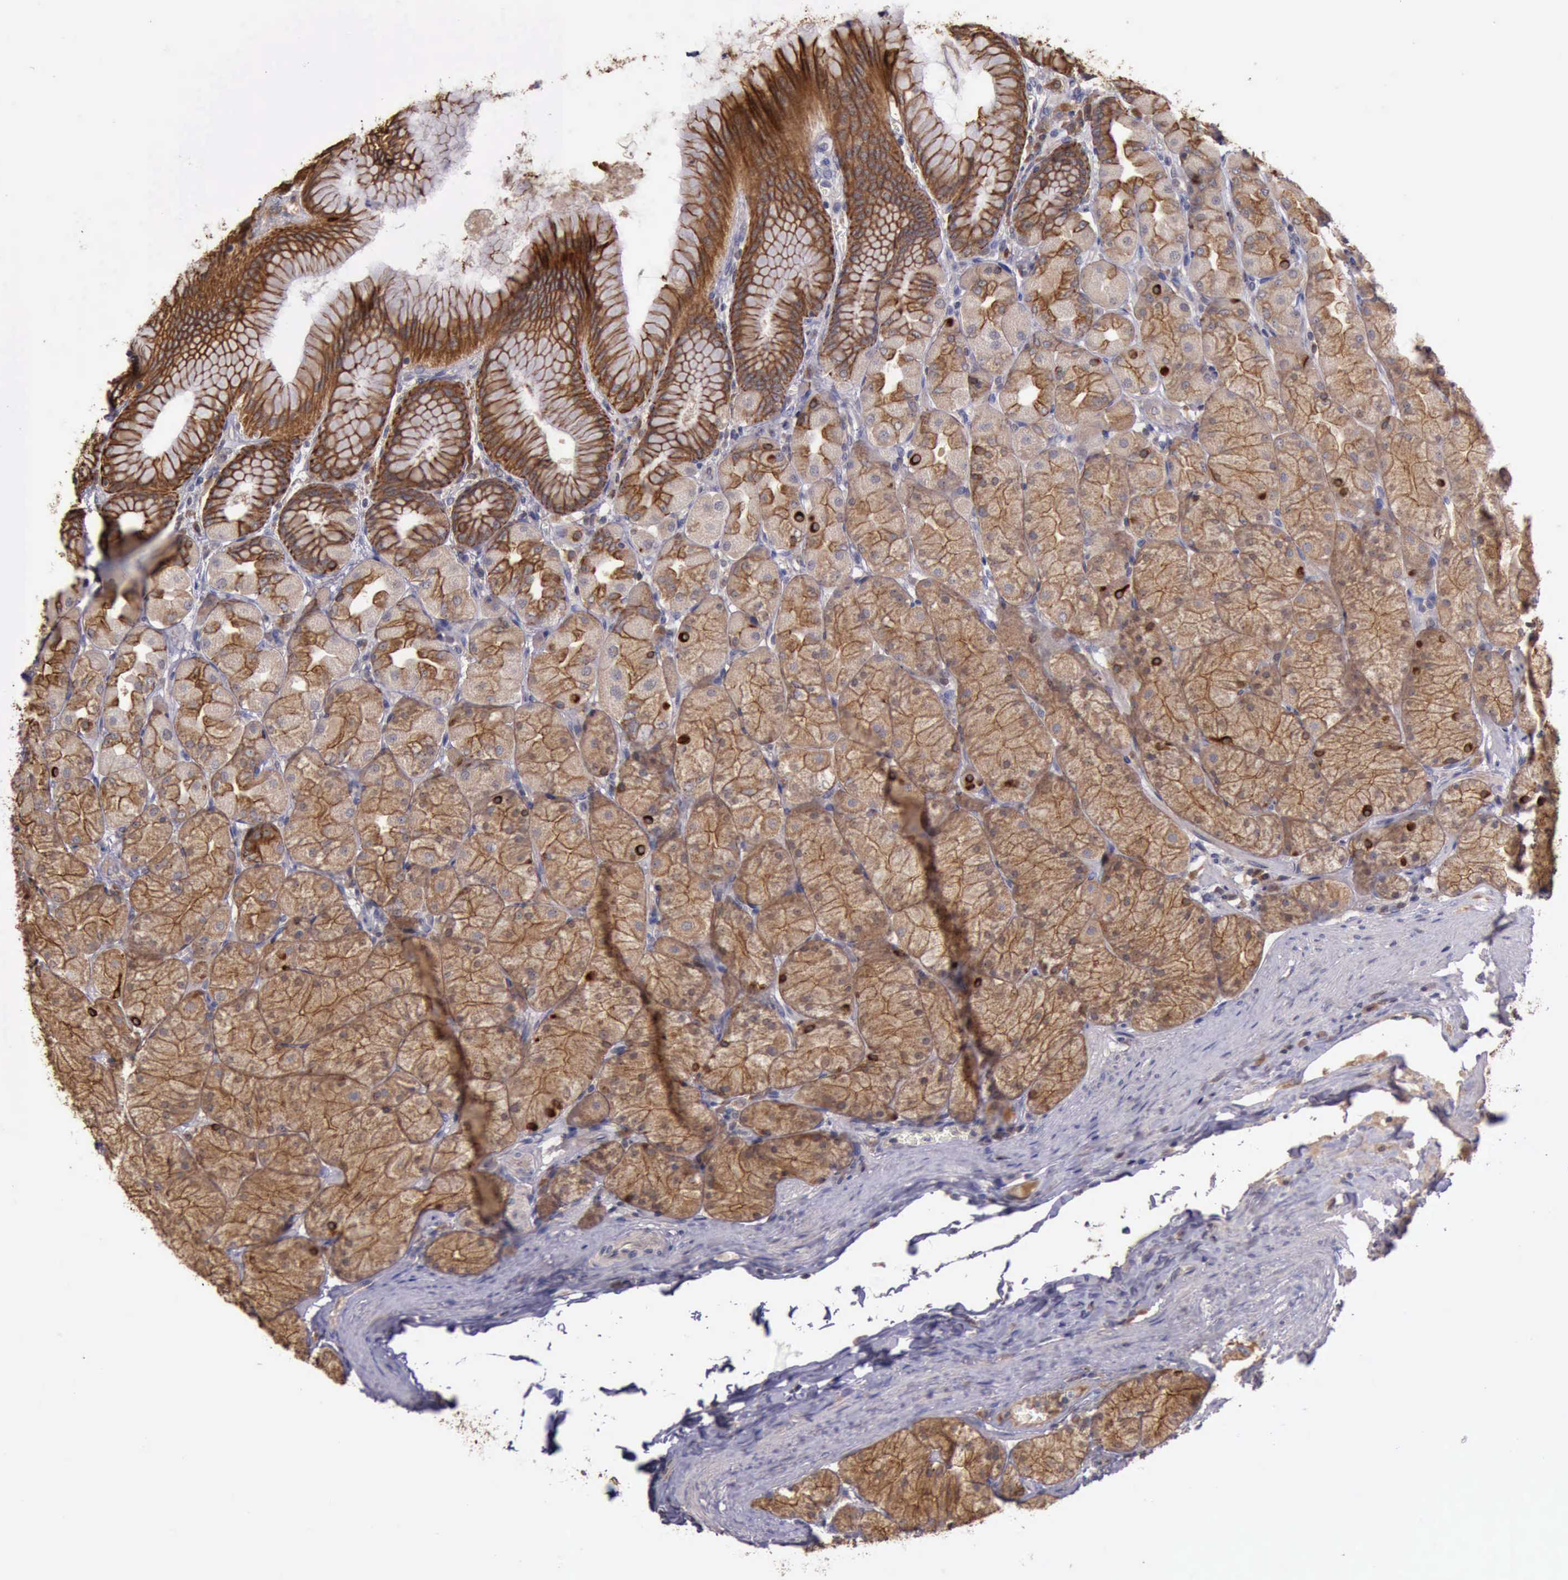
{"staining": {"intensity": "moderate", "quantity": ">75%", "location": "cytoplasmic/membranous"}, "tissue": "stomach", "cell_type": "Glandular cells", "image_type": "normal", "snomed": [{"axis": "morphology", "description": "Normal tissue, NOS"}, {"axis": "topography", "description": "Stomach, upper"}], "caption": "Protein staining by IHC demonstrates moderate cytoplasmic/membranous staining in approximately >75% of glandular cells in unremarkable stomach.", "gene": "RAB39B", "patient": {"sex": "female", "age": 56}}